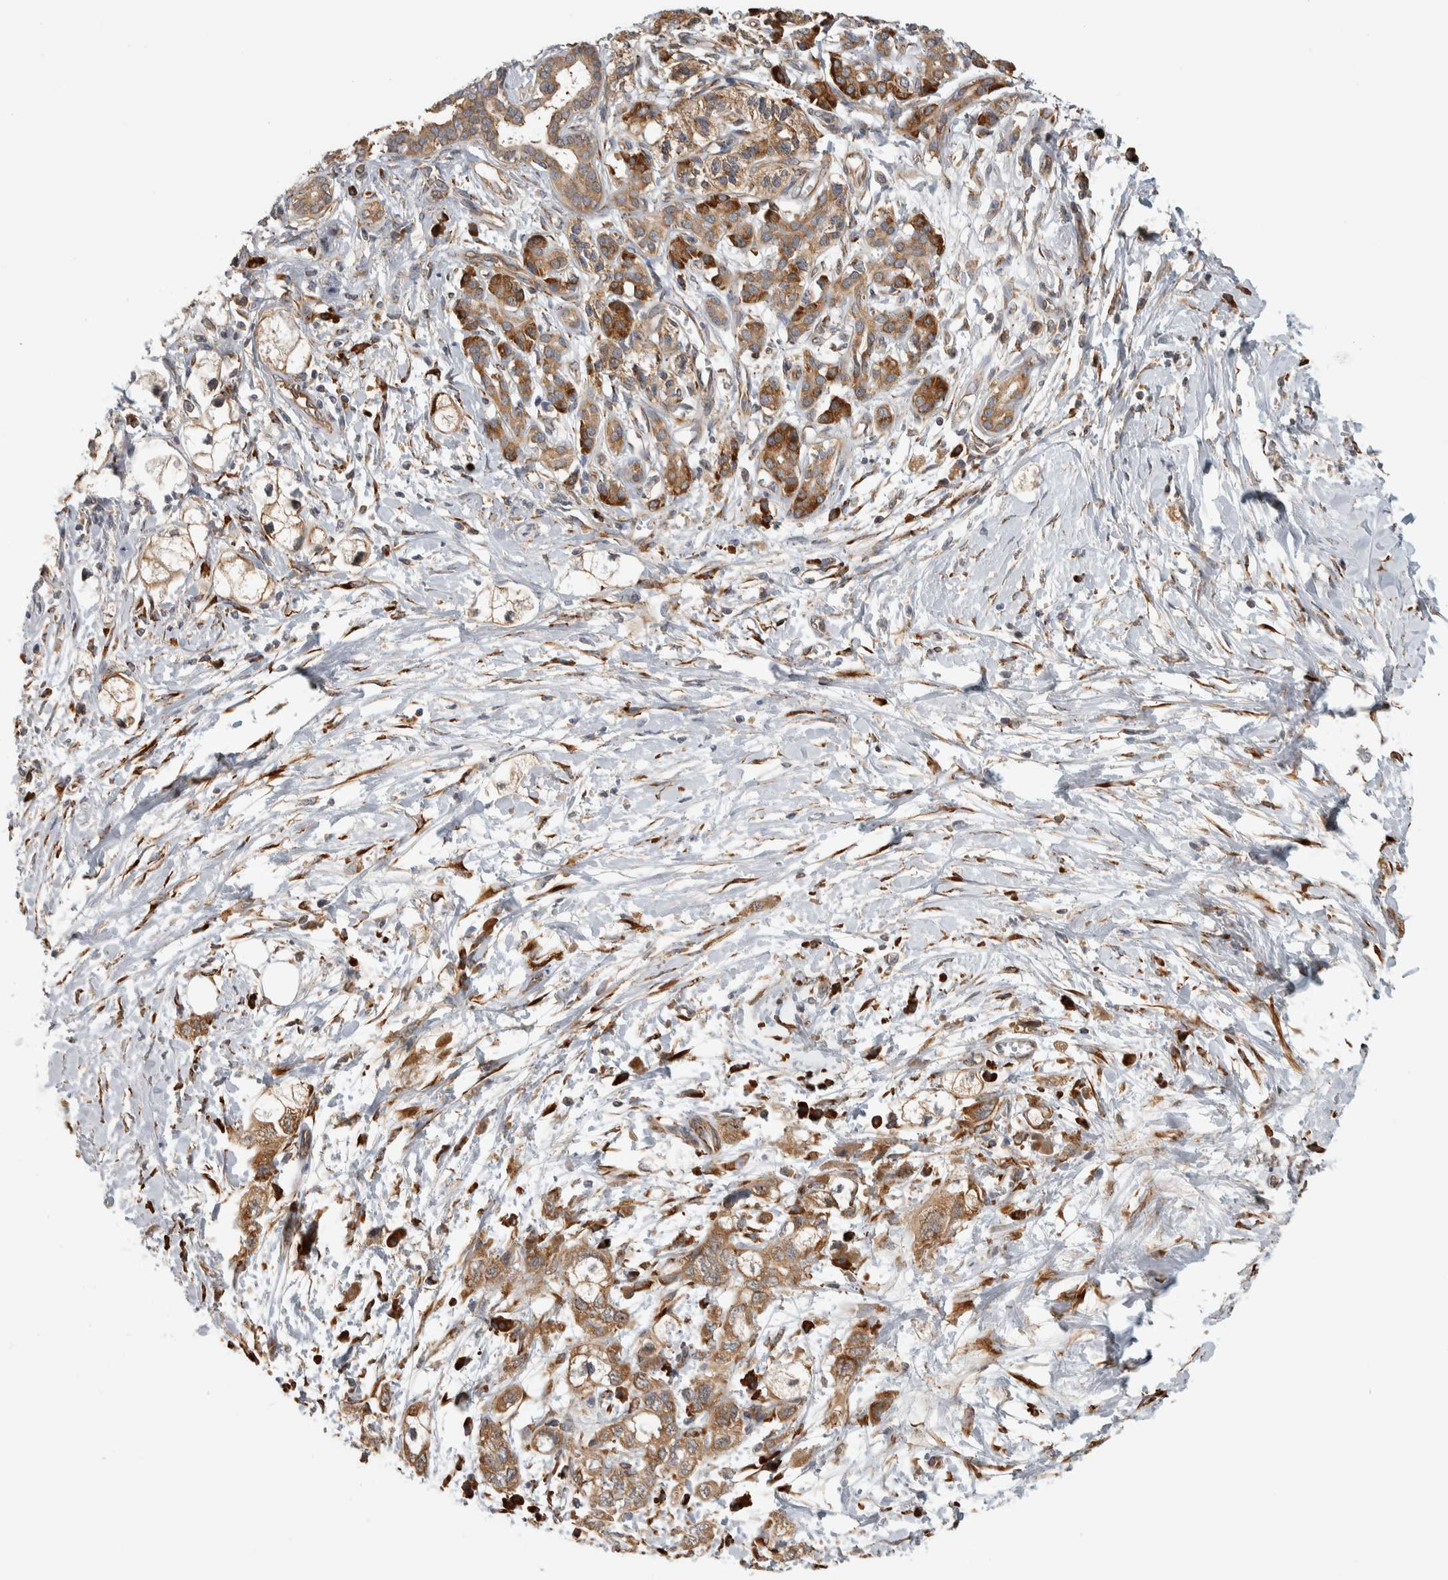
{"staining": {"intensity": "moderate", "quantity": ">75%", "location": "cytoplasmic/membranous"}, "tissue": "pancreatic cancer", "cell_type": "Tumor cells", "image_type": "cancer", "snomed": [{"axis": "morphology", "description": "Adenocarcinoma, NOS"}, {"axis": "topography", "description": "Pancreas"}], "caption": "The image displays a brown stain indicating the presence of a protein in the cytoplasmic/membranous of tumor cells in pancreatic adenocarcinoma. (IHC, brightfield microscopy, high magnification).", "gene": "EIF3H", "patient": {"sex": "male", "age": 74}}